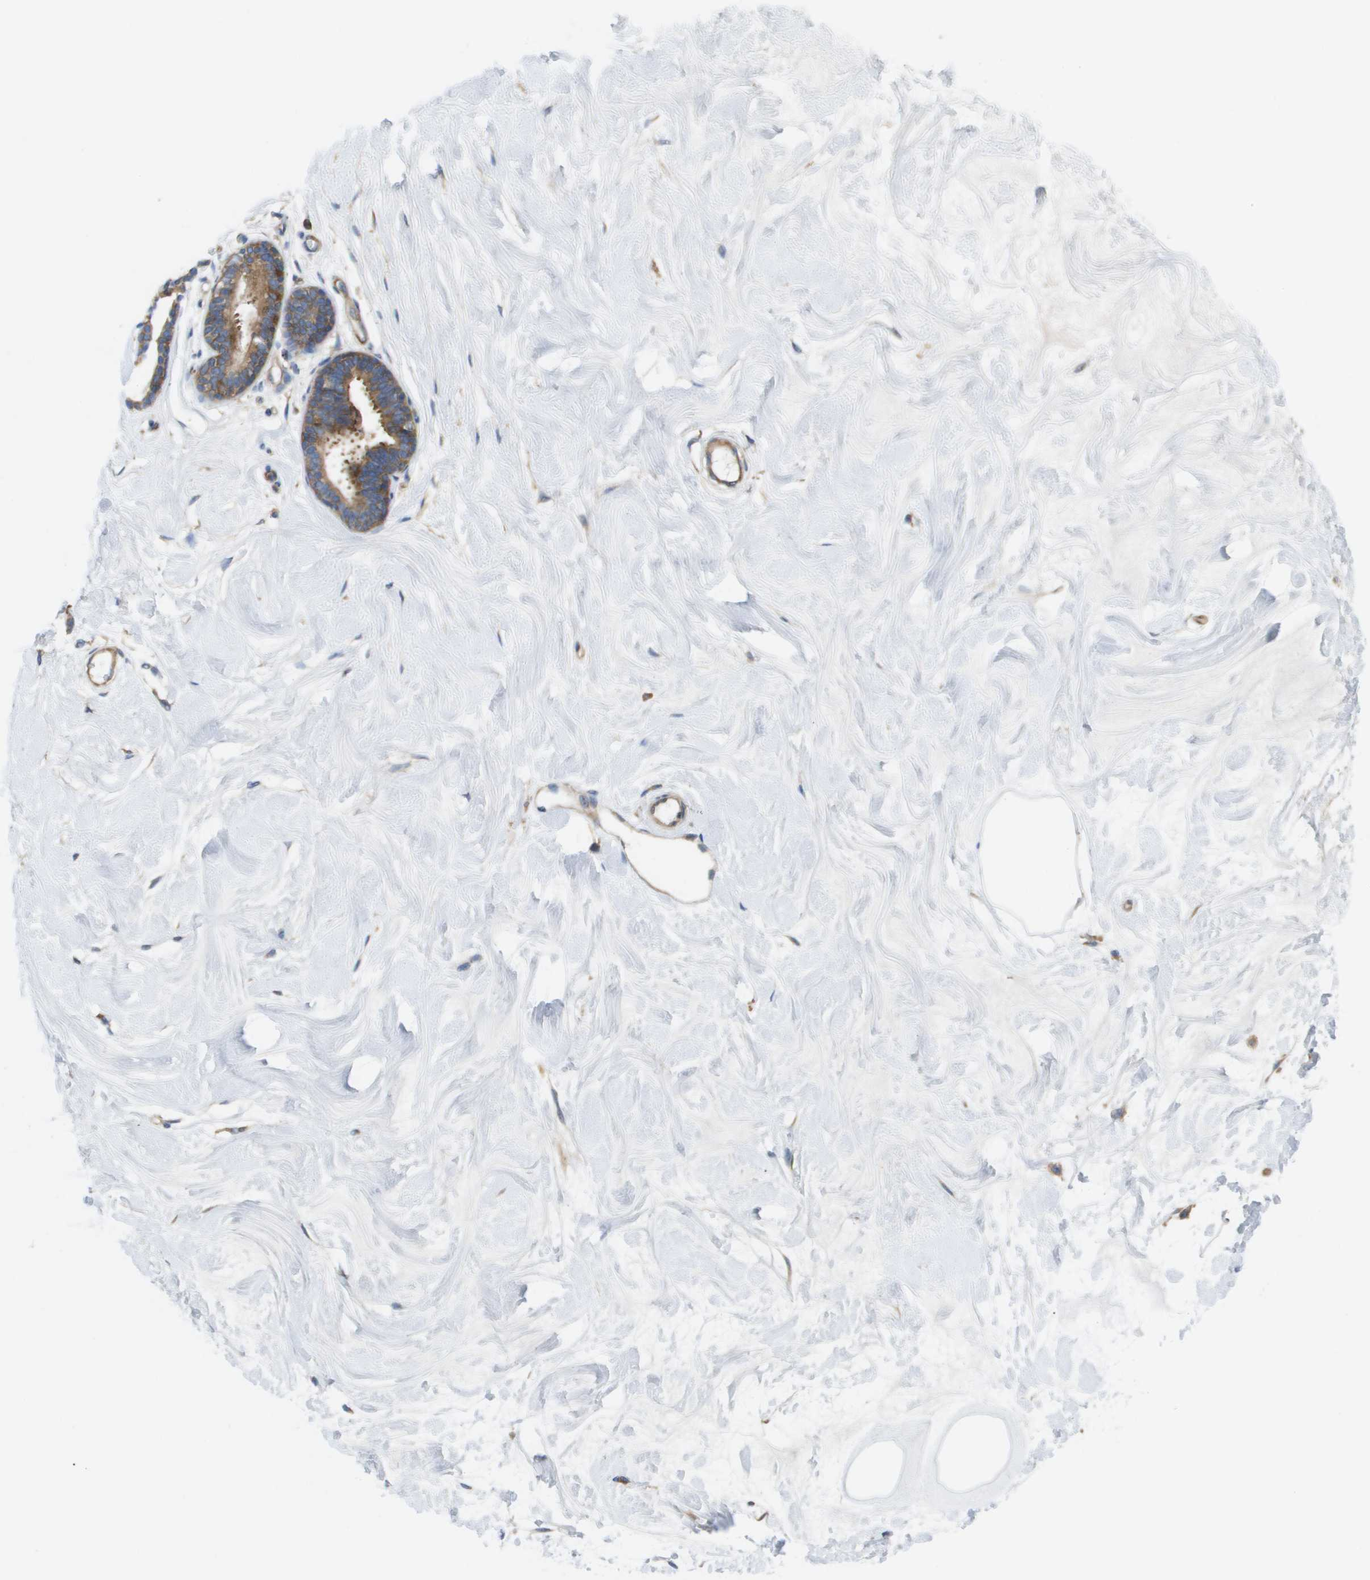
{"staining": {"intensity": "negative", "quantity": "none", "location": "none"}, "tissue": "breast", "cell_type": "Adipocytes", "image_type": "normal", "snomed": [{"axis": "morphology", "description": "Normal tissue, NOS"}, {"axis": "morphology", "description": "Lobular carcinoma"}, {"axis": "topography", "description": "Breast"}], "caption": "This is a histopathology image of IHC staining of unremarkable breast, which shows no staining in adipocytes.", "gene": "EIF4G2", "patient": {"sex": "female", "age": 59}}